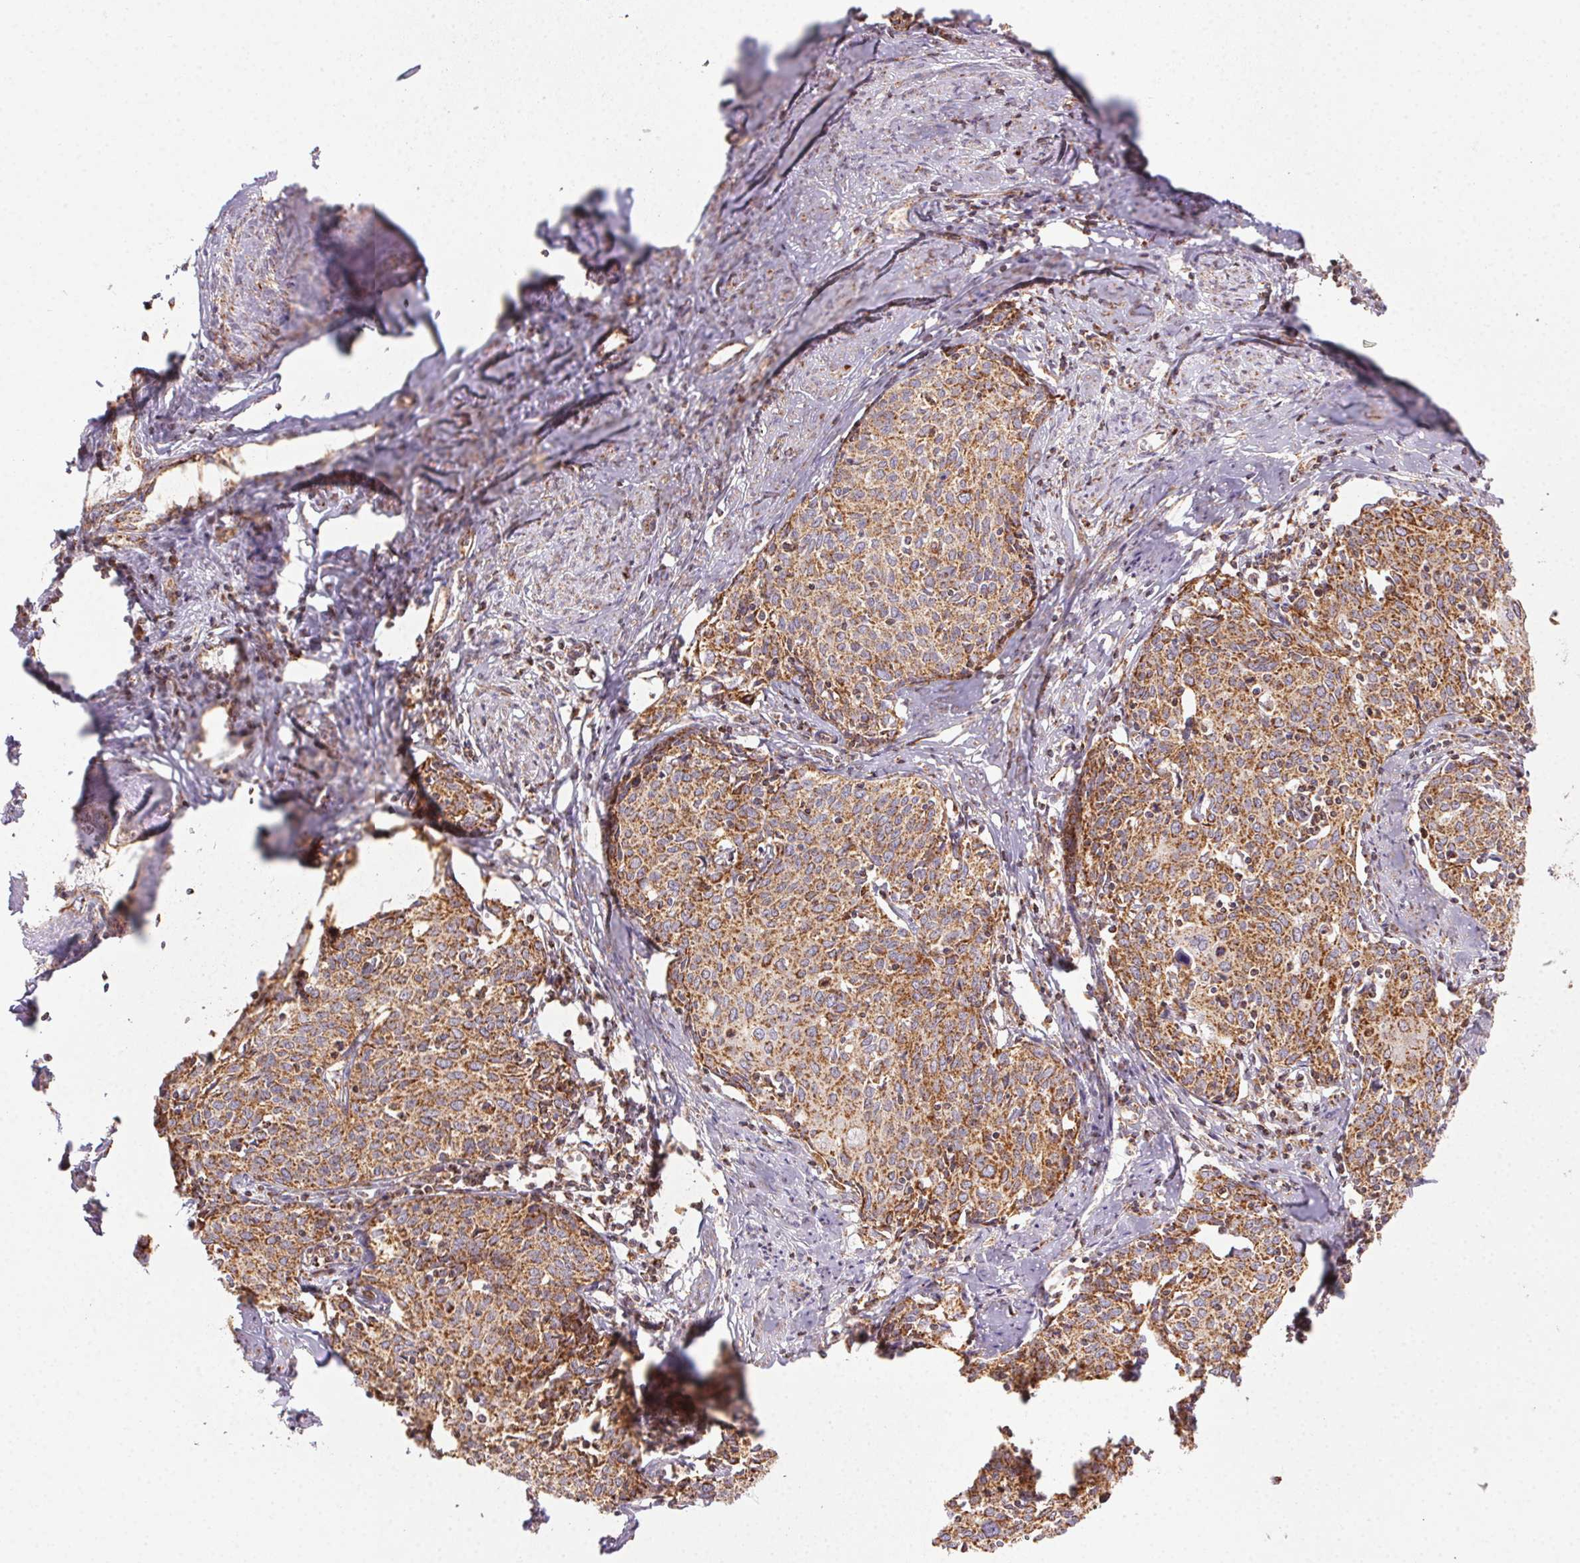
{"staining": {"intensity": "strong", "quantity": ">75%", "location": "cytoplasmic/membranous"}, "tissue": "cervical cancer", "cell_type": "Tumor cells", "image_type": "cancer", "snomed": [{"axis": "morphology", "description": "Squamous cell carcinoma, NOS"}, {"axis": "topography", "description": "Cervix"}], "caption": "A high amount of strong cytoplasmic/membranous positivity is identified in about >75% of tumor cells in cervical cancer tissue. (brown staining indicates protein expression, while blue staining denotes nuclei).", "gene": "CLPB", "patient": {"sex": "female", "age": 62}}